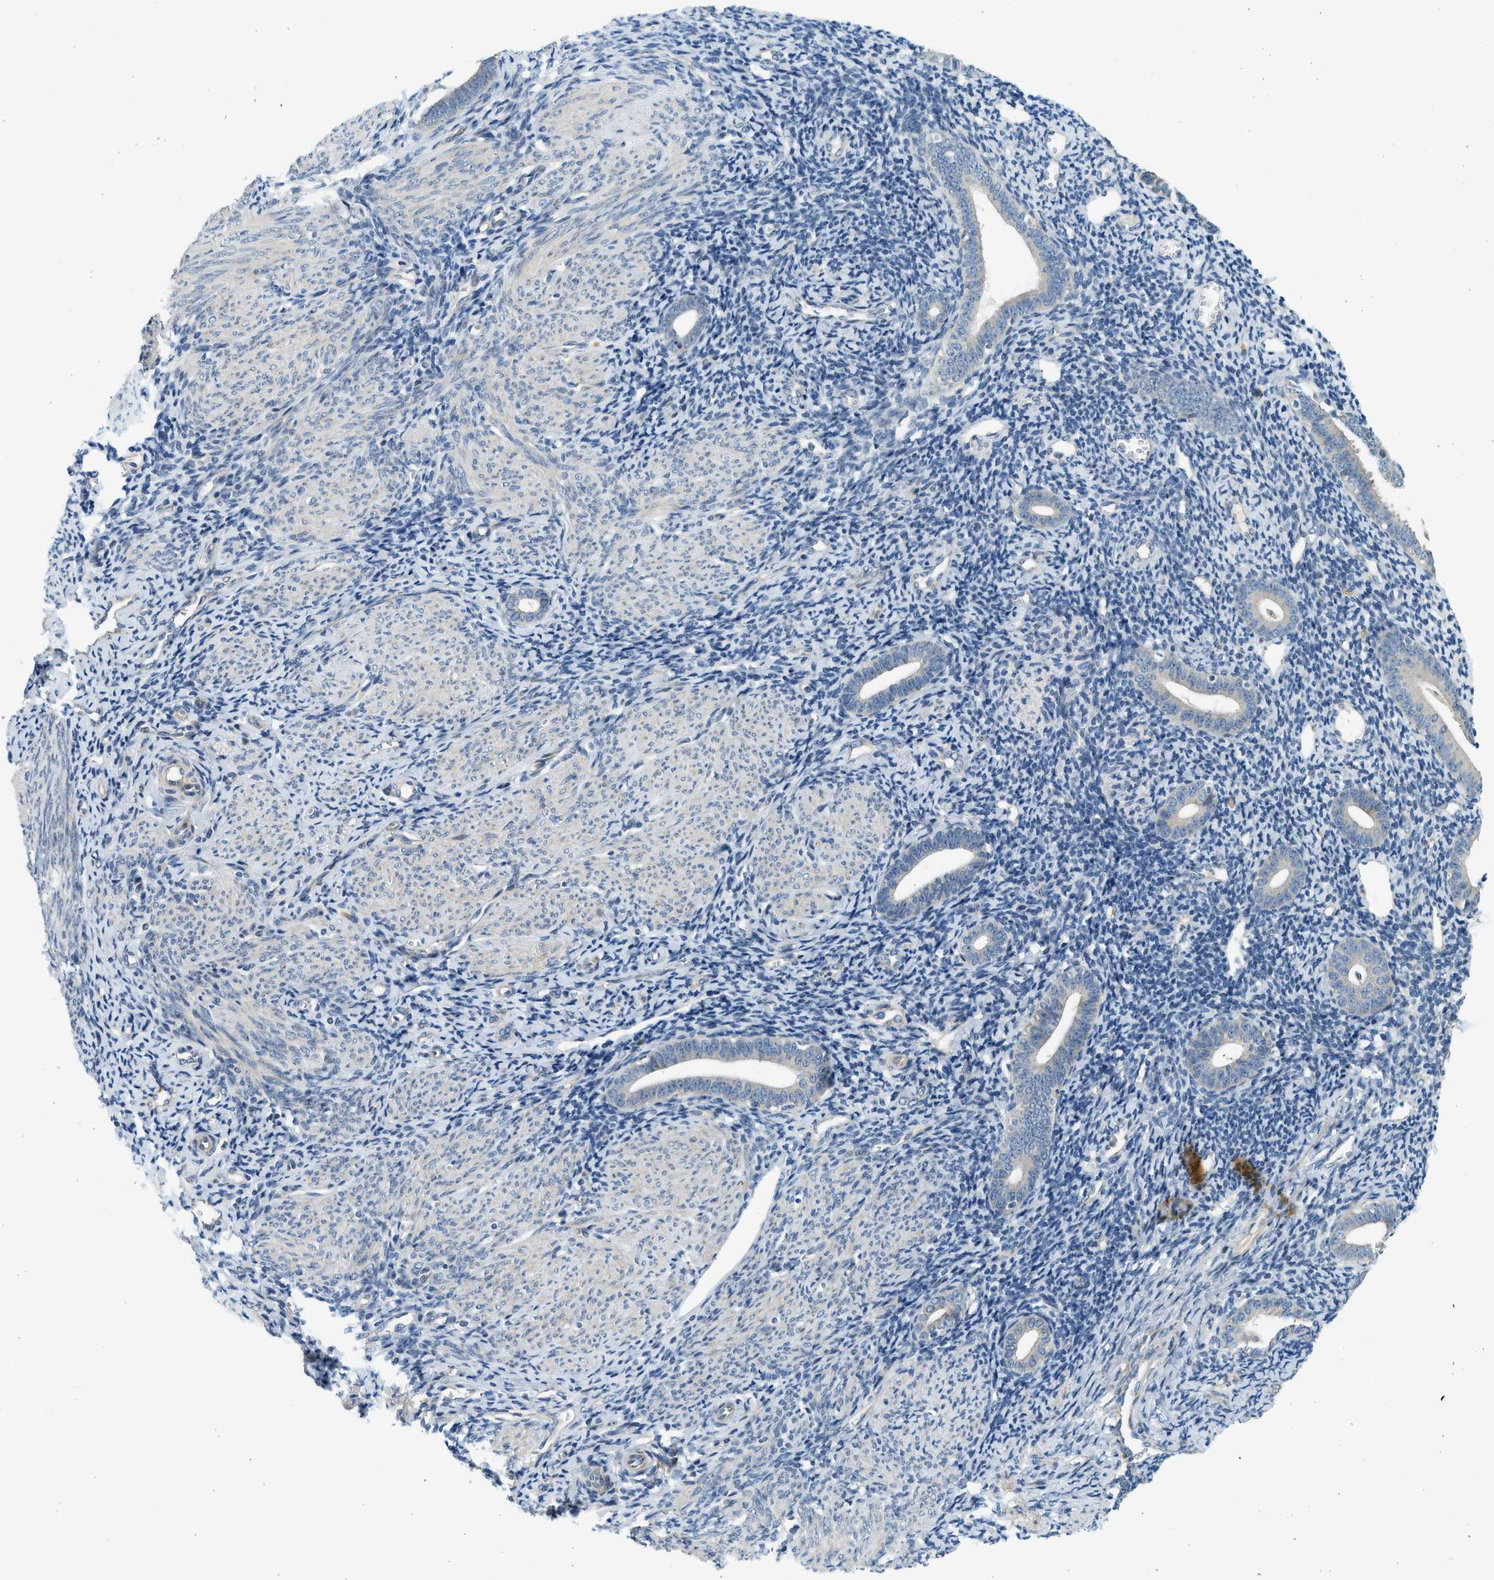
{"staining": {"intensity": "negative", "quantity": "none", "location": "none"}, "tissue": "endometrium", "cell_type": "Cells in endometrial stroma", "image_type": "normal", "snomed": [{"axis": "morphology", "description": "Normal tissue, NOS"}, {"axis": "topography", "description": "Endometrium"}], "caption": "High power microscopy micrograph of an immunohistochemistry (IHC) histopathology image of normal endometrium, revealing no significant staining in cells in endometrial stroma.", "gene": "KDELR2", "patient": {"sex": "female", "age": 50}}